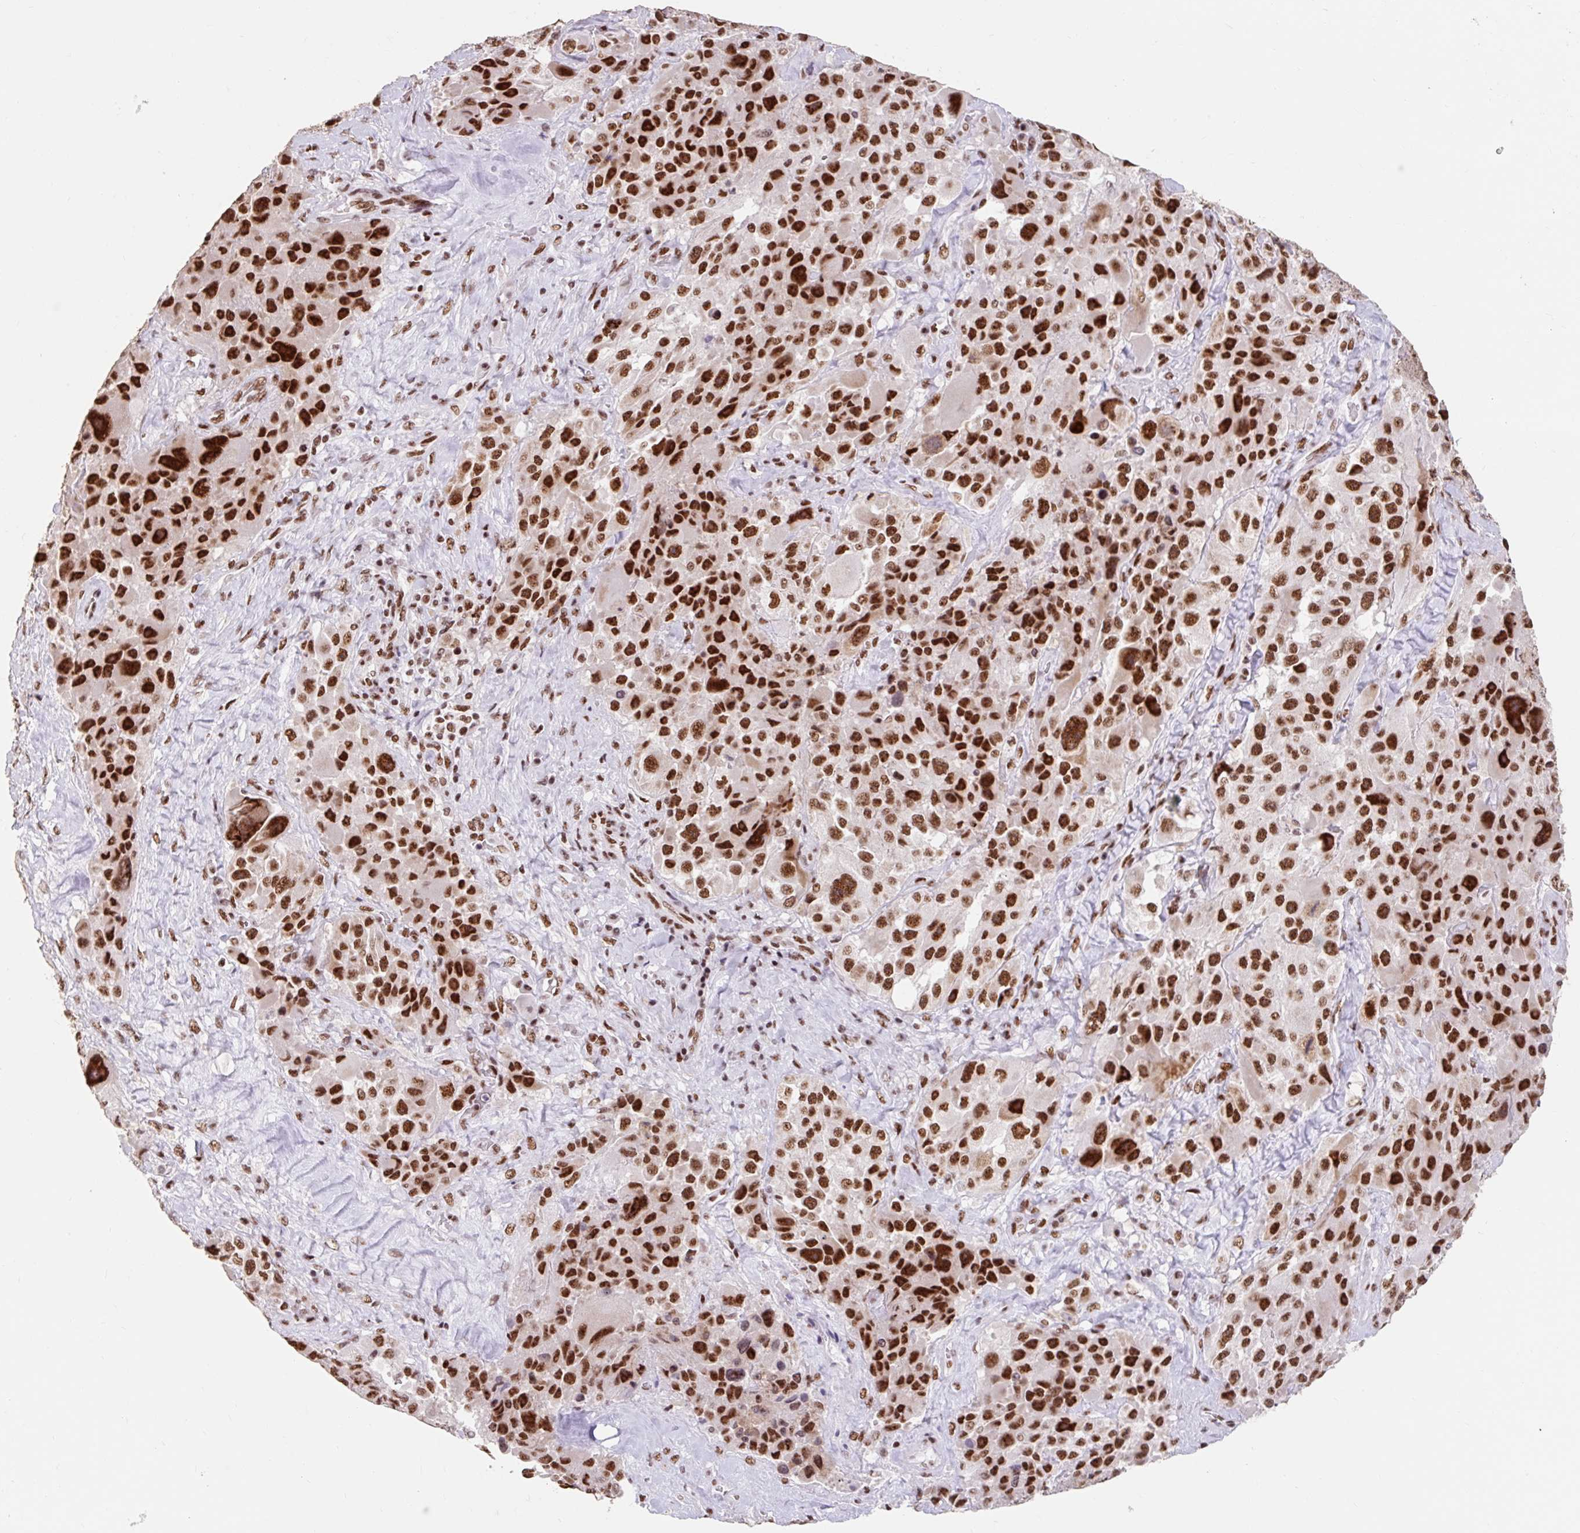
{"staining": {"intensity": "strong", "quantity": ">75%", "location": "nuclear"}, "tissue": "melanoma", "cell_type": "Tumor cells", "image_type": "cancer", "snomed": [{"axis": "morphology", "description": "Malignant melanoma, Metastatic site"}, {"axis": "topography", "description": "Lymph node"}], "caption": "Malignant melanoma (metastatic site) stained with DAB (3,3'-diaminobenzidine) IHC exhibits high levels of strong nuclear positivity in approximately >75% of tumor cells. The staining was performed using DAB (3,3'-diaminobenzidine) to visualize the protein expression in brown, while the nuclei were stained in blue with hematoxylin (Magnification: 20x).", "gene": "SRSF10", "patient": {"sex": "male", "age": 62}}